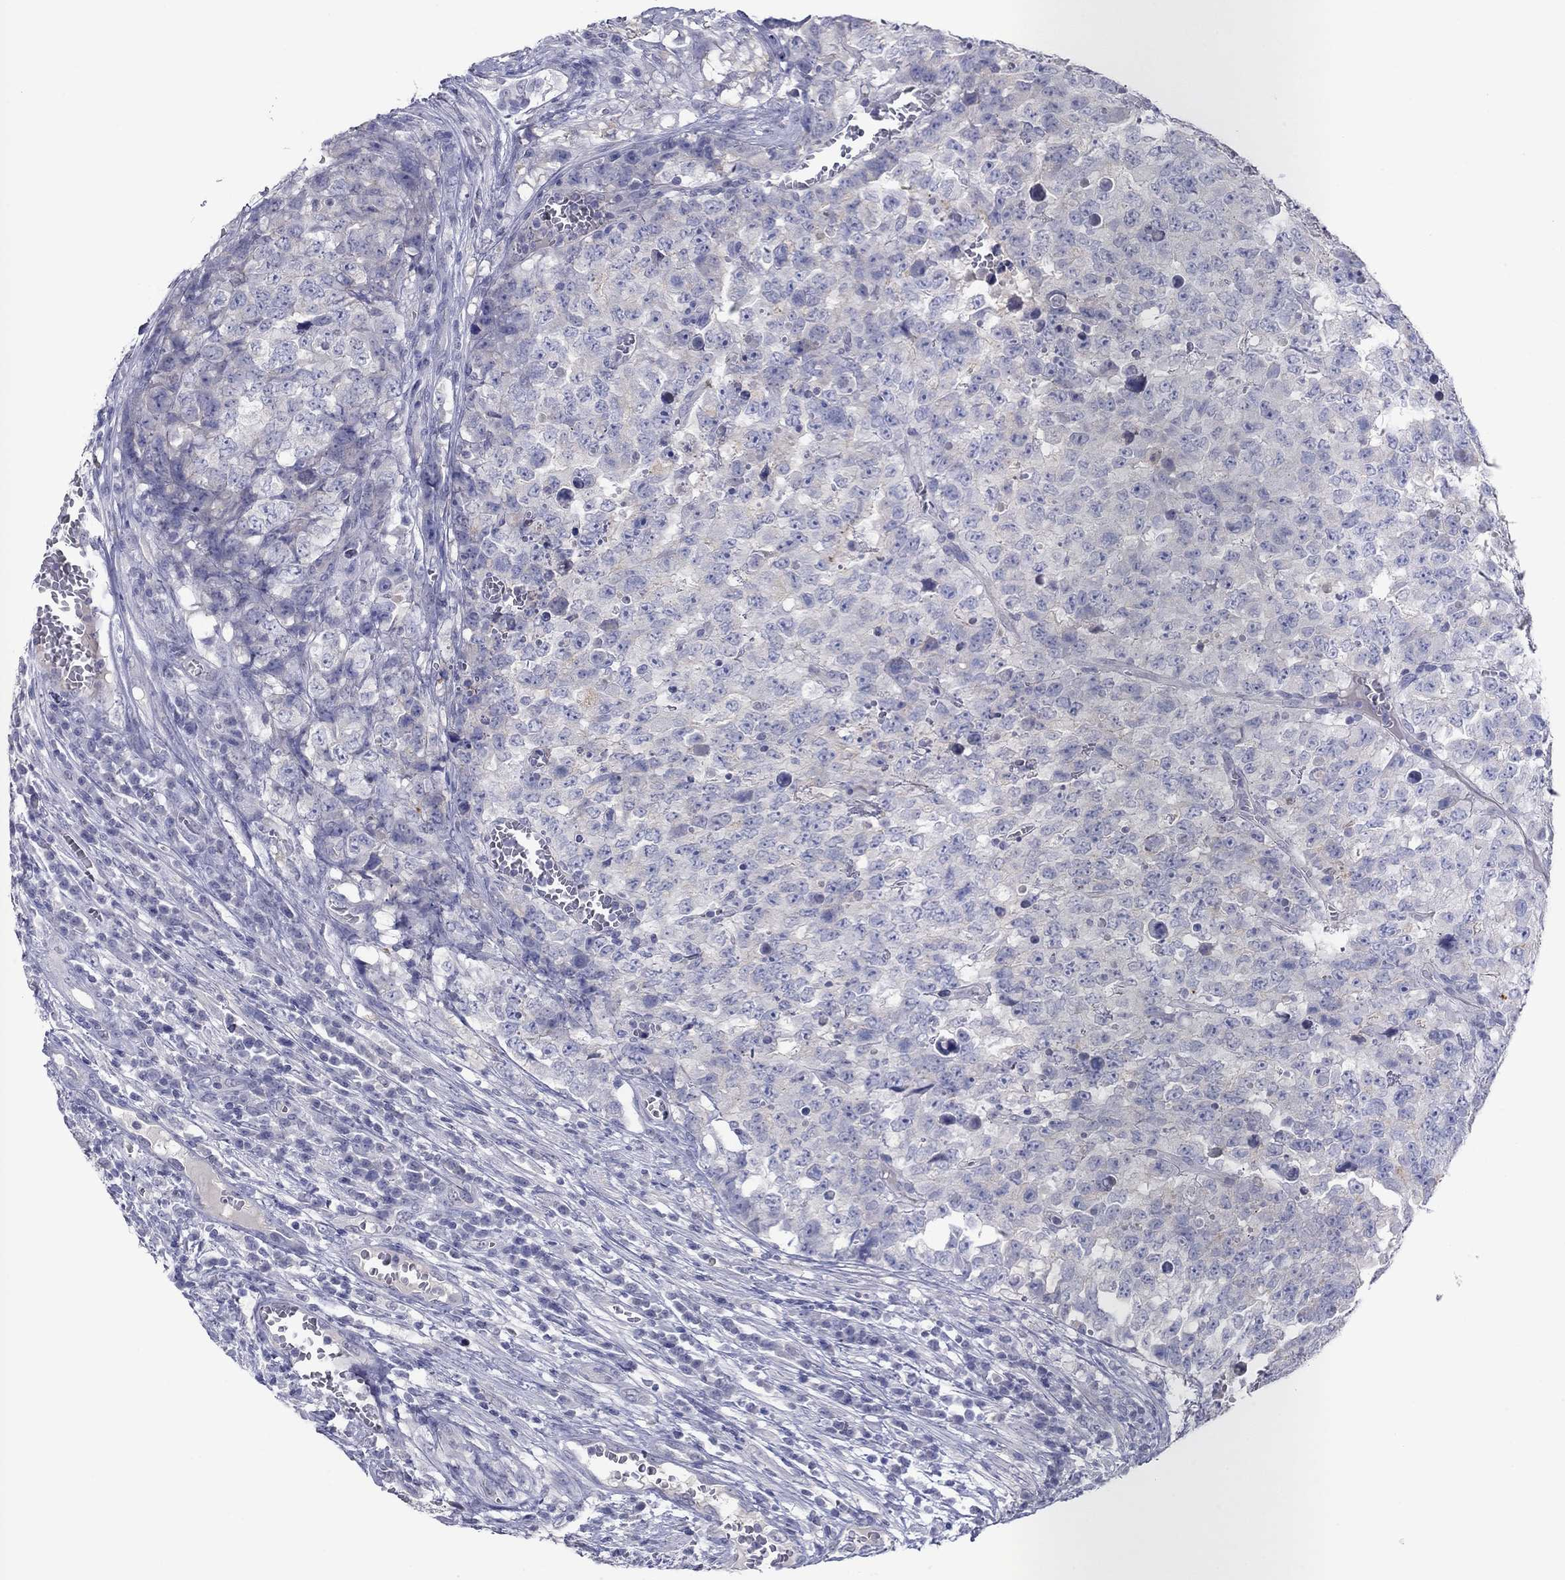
{"staining": {"intensity": "negative", "quantity": "none", "location": "none"}, "tissue": "testis cancer", "cell_type": "Tumor cells", "image_type": "cancer", "snomed": [{"axis": "morphology", "description": "Carcinoma, Embryonal, NOS"}, {"axis": "topography", "description": "Testis"}], "caption": "Embryonal carcinoma (testis) was stained to show a protein in brown. There is no significant expression in tumor cells.", "gene": "PLS1", "patient": {"sex": "male", "age": 23}}